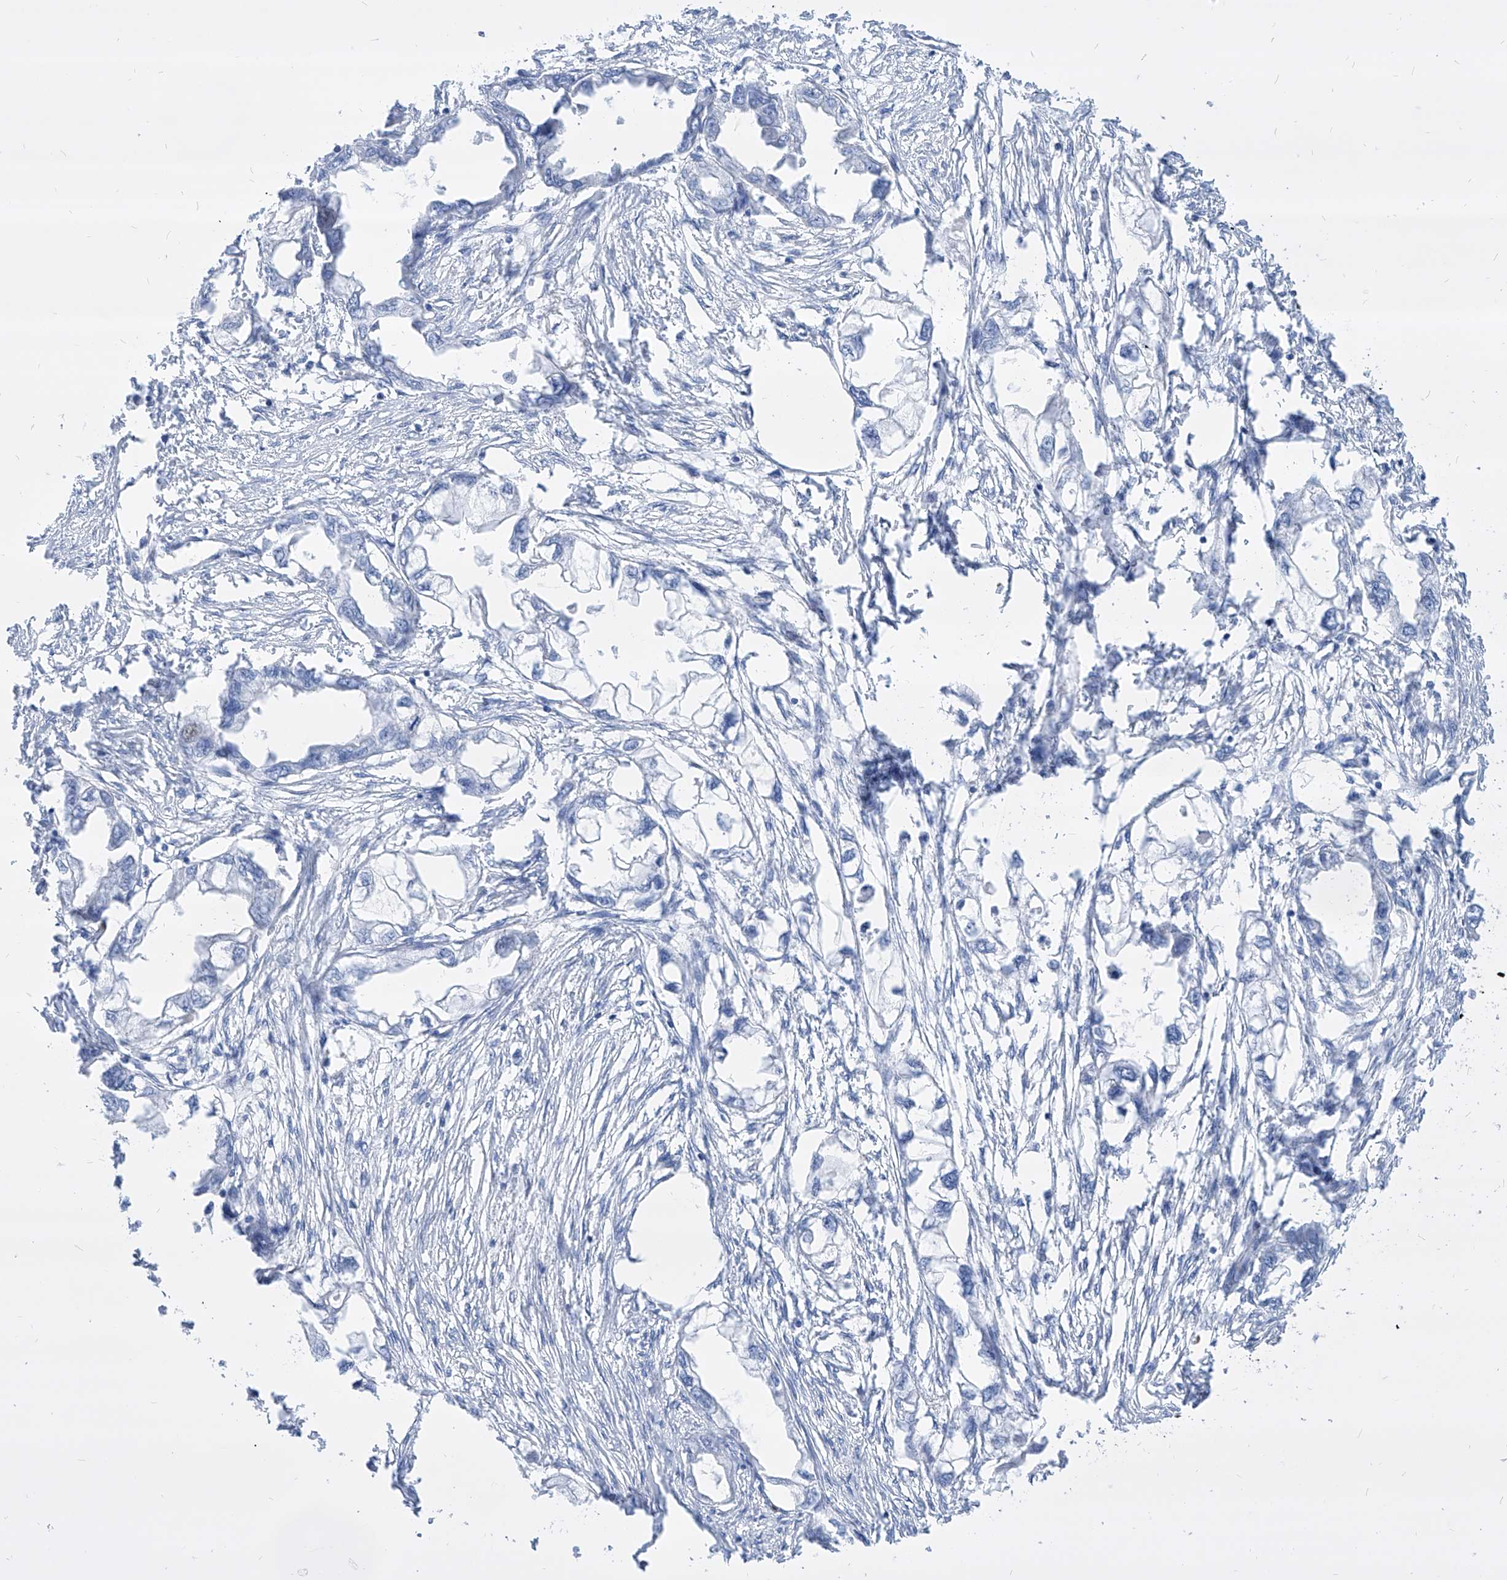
{"staining": {"intensity": "negative", "quantity": "none", "location": "none"}, "tissue": "endometrial cancer", "cell_type": "Tumor cells", "image_type": "cancer", "snomed": [{"axis": "morphology", "description": "Adenocarcinoma, NOS"}, {"axis": "morphology", "description": "Adenocarcinoma, metastatic, NOS"}, {"axis": "topography", "description": "Adipose tissue"}, {"axis": "topography", "description": "Endometrium"}], "caption": "IHC image of neoplastic tissue: adenocarcinoma (endometrial) stained with DAB (3,3'-diaminobenzidine) reveals no significant protein staining in tumor cells.", "gene": "COQ3", "patient": {"sex": "female", "age": 67}}